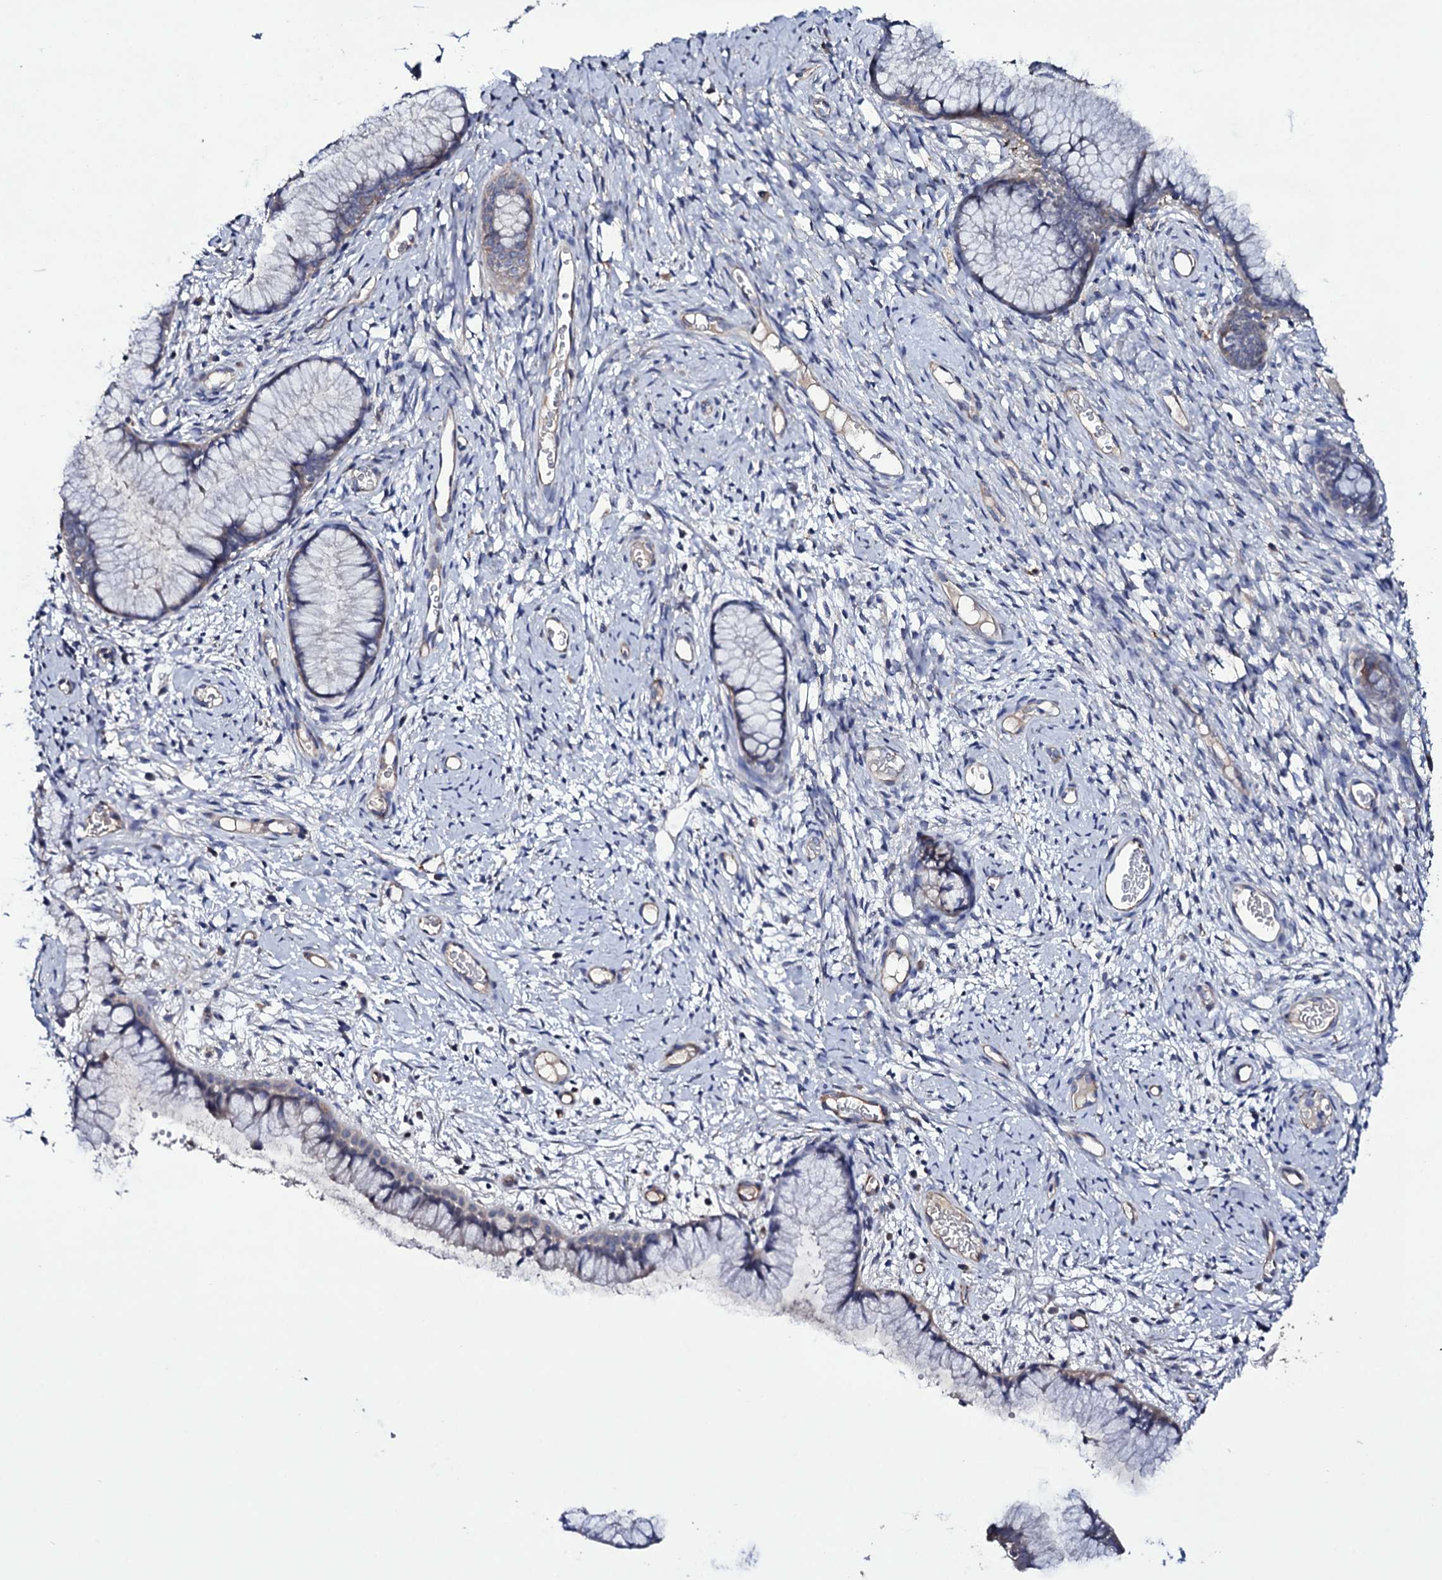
{"staining": {"intensity": "negative", "quantity": "none", "location": "none"}, "tissue": "cervix", "cell_type": "Glandular cells", "image_type": "normal", "snomed": [{"axis": "morphology", "description": "Normal tissue, NOS"}, {"axis": "topography", "description": "Cervix"}], "caption": "An IHC micrograph of benign cervix is shown. There is no staining in glandular cells of cervix. Brightfield microscopy of immunohistochemistry stained with DAB (brown) and hematoxylin (blue), captured at high magnification.", "gene": "BCL2L14", "patient": {"sex": "female", "age": 42}}